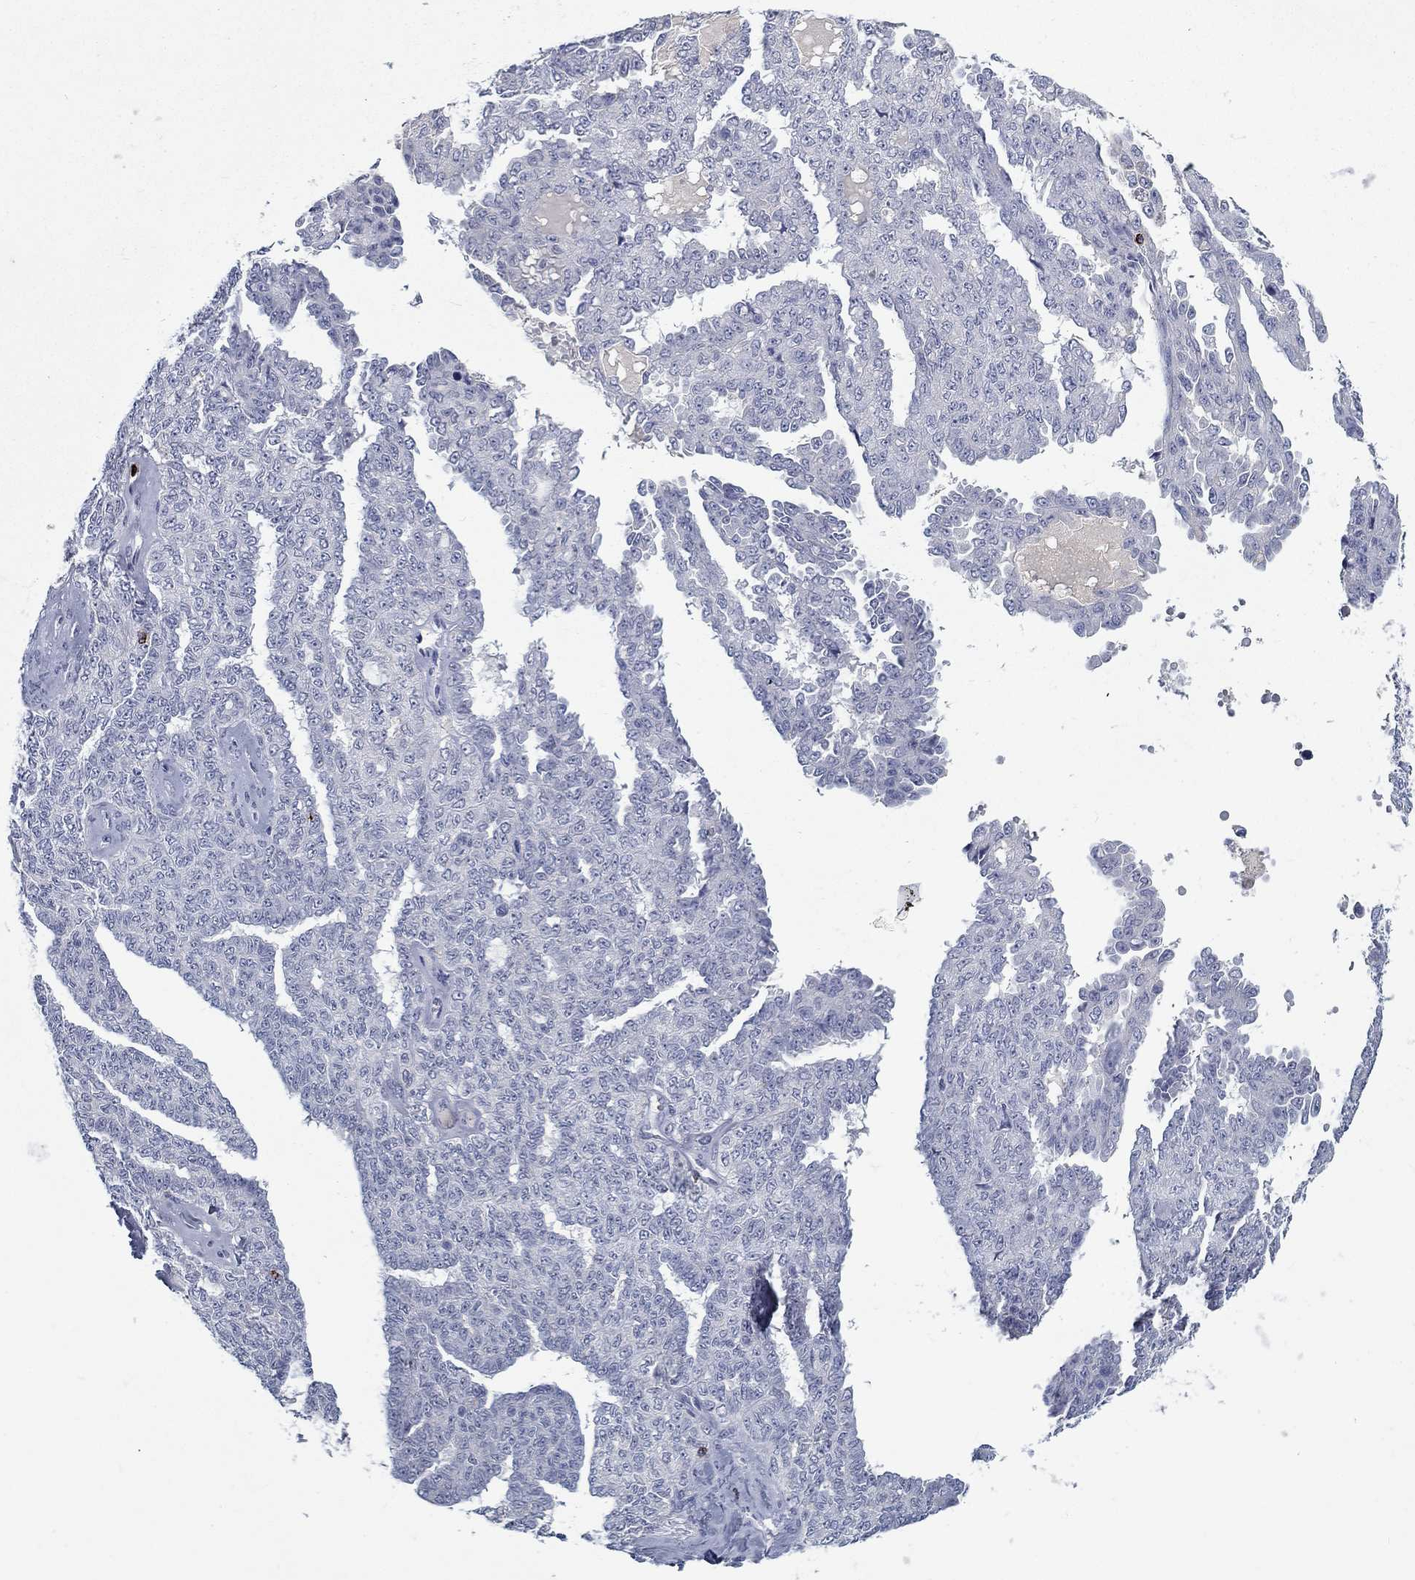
{"staining": {"intensity": "negative", "quantity": "none", "location": "none"}, "tissue": "ovarian cancer", "cell_type": "Tumor cells", "image_type": "cancer", "snomed": [{"axis": "morphology", "description": "Cystadenocarcinoma, serous, NOS"}, {"axis": "topography", "description": "Ovary"}], "caption": "Tumor cells show no significant expression in ovarian serous cystadenocarcinoma.", "gene": "GZMA", "patient": {"sex": "female", "age": 71}}